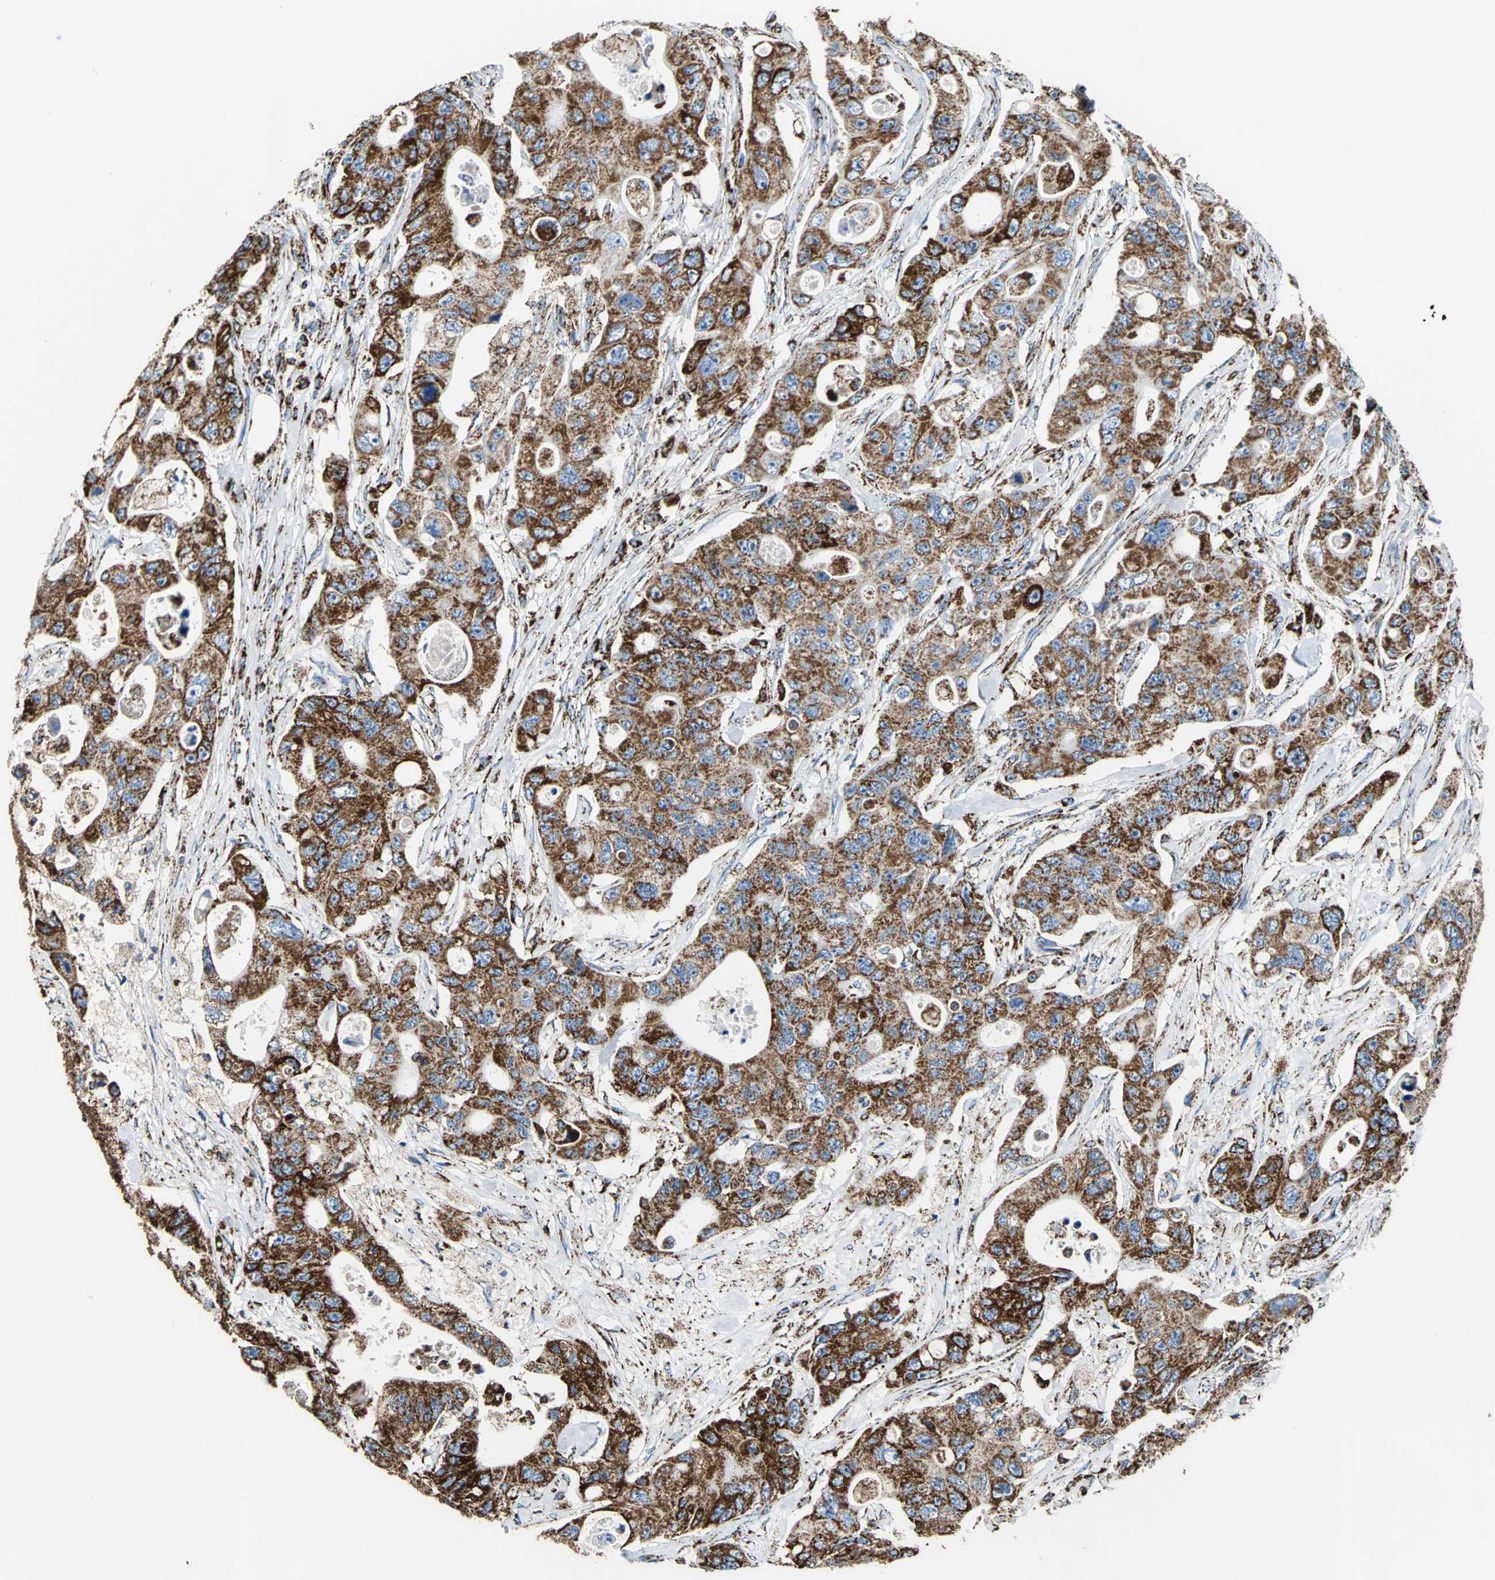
{"staining": {"intensity": "strong", "quantity": ">75%", "location": "cytoplasmic/membranous"}, "tissue": "colorectal cancer", "cell_type": "Tumor cells", "image_type": "cancer", "snomed": [{"axis": "morphology", "description": "Adenocarcinoma, NOS"}, {"axis": "topography", "description": "Colon"}], "caption": "Colorectal cancer (adenocarcinoma) was stained to show a protein in brown. There is high levels of strong cytoplasmic/membranous positivity in about >75% of tumor cells.", "gene": "ECH1", "patient": {"sex": "female", "age": 46}}